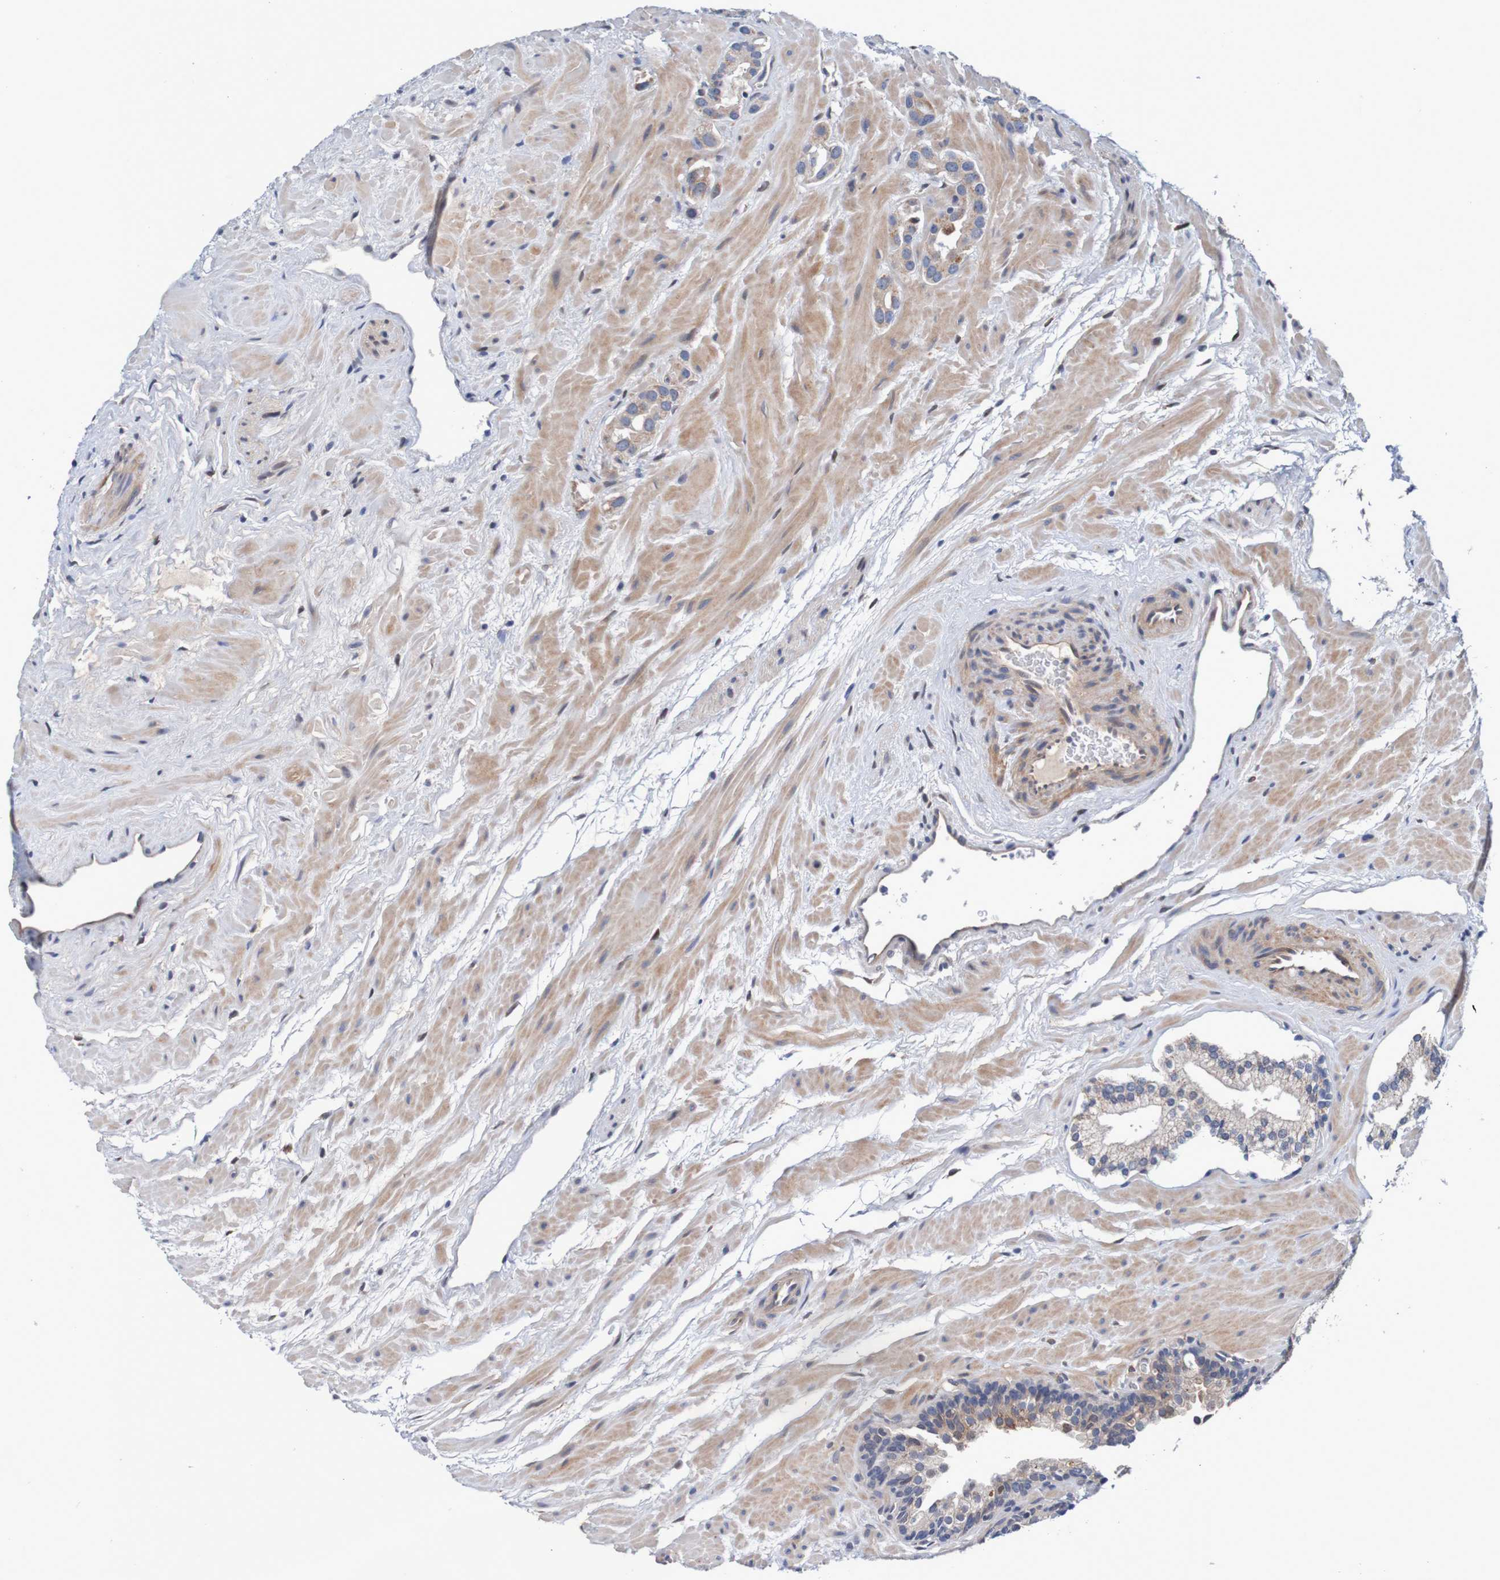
{"staining": {"intensity": "weak", "quantity": ">75%", "location": "cytoplasmic/membranous"}, "tissue": "prostate cancer", "cell_type": "Tumor cells", "image_type": "cancer", "snomed": [{"axis": "morphology", "description": "Adenocarcinoma, High grade"}, {"axis": "topography", "description": "Prostate"}], "caption": "Approximately >75% of tumor cells in adenocarcinoma (high-grade) (prostate) reveal weak cytoplasmic/membranous protein staining as visualized by brown immunohistochemical staining.", "gene": "CPED1", "patient": {"sex": "male", "age": 64}}